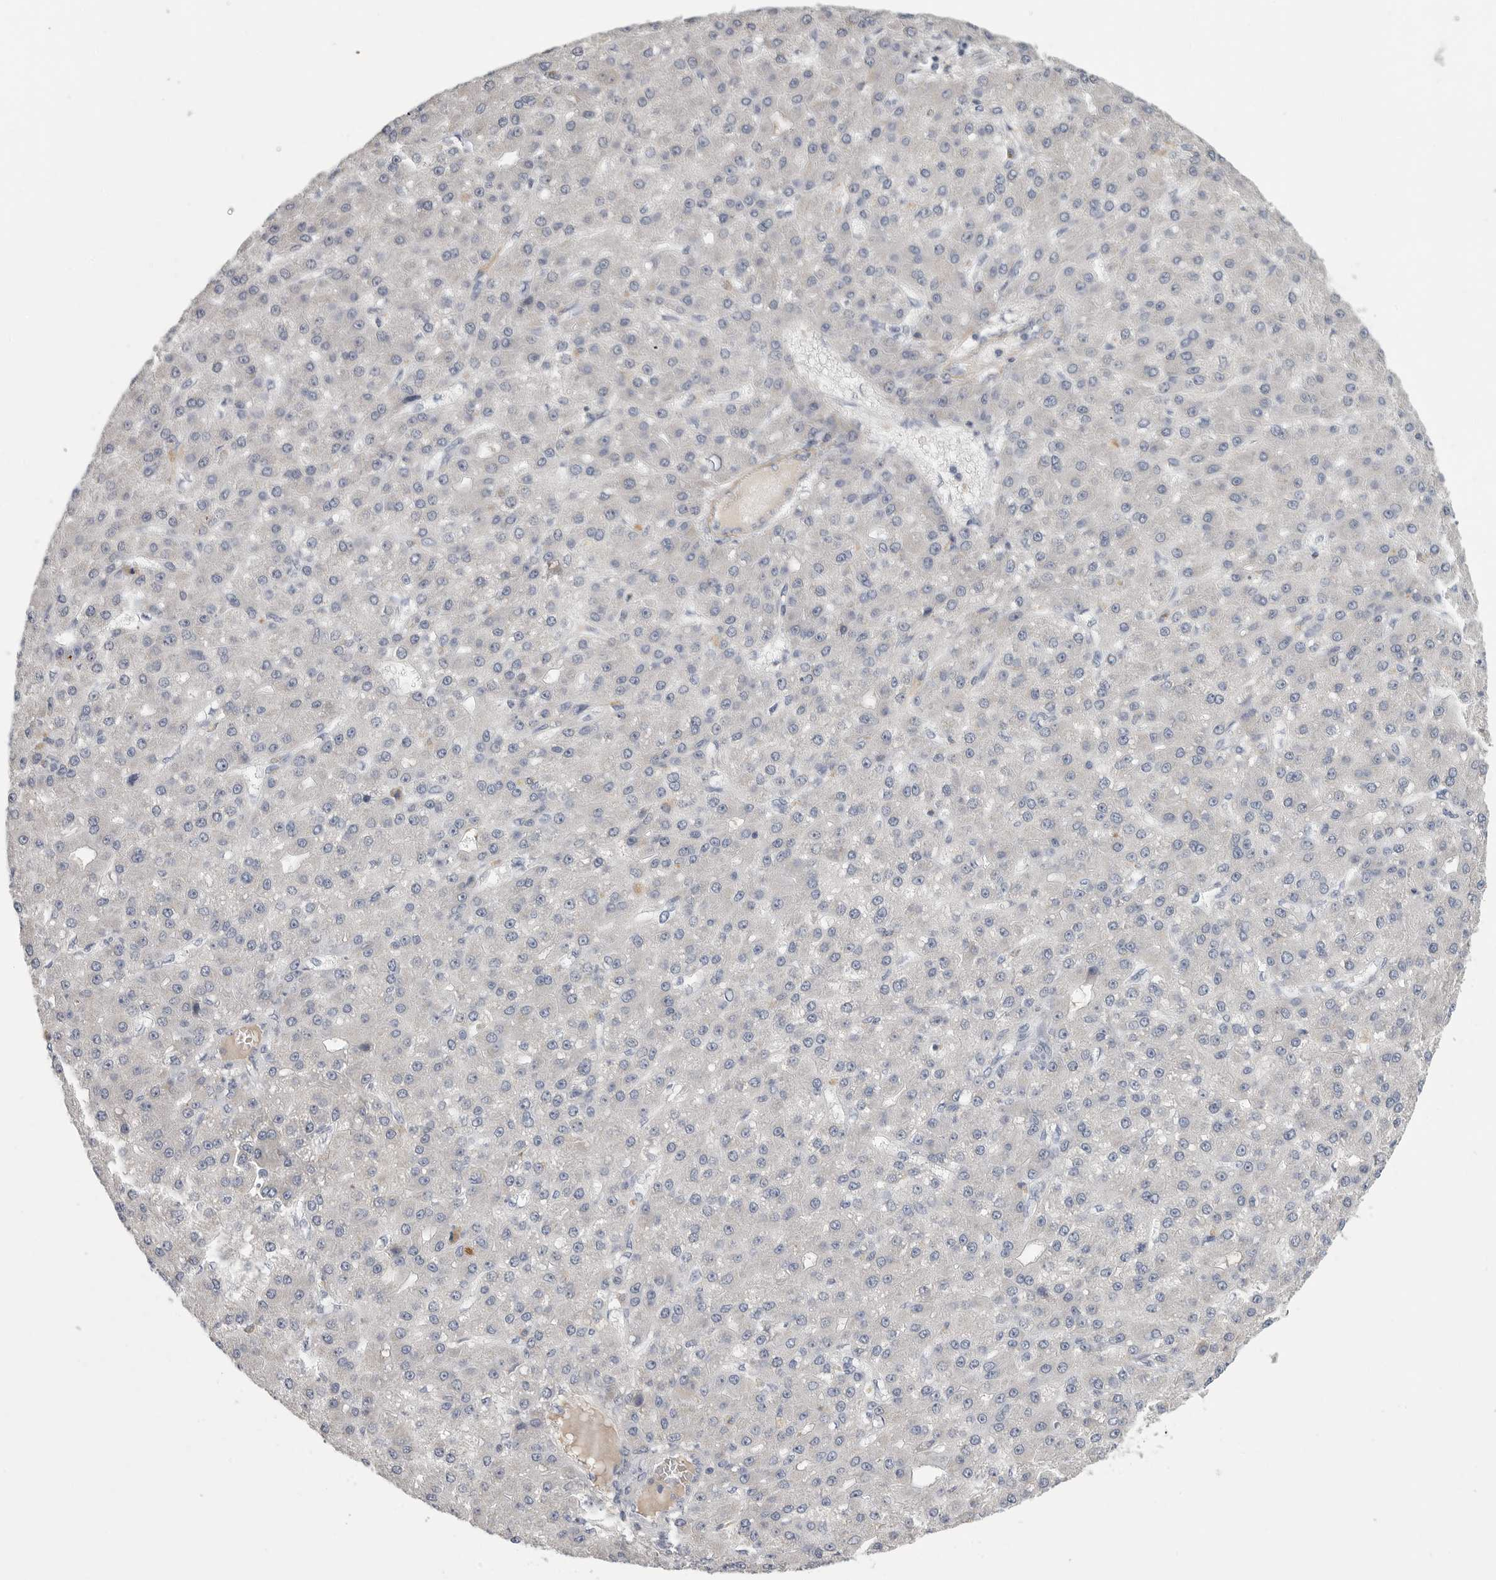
{"staining": {"intensity": "negative", "quantity": "none", "location": "none"}, "tissue": "liver cancer", "cell_type": "Tumor cells", "image_type": "cancer", "snomed": [{"axis": "morphology", "description": "Carcinoma, Hepatocellular, NOS"}, {"axis": "topography", "description": "Liver"}], "caption": "Immunohistochemistry photomicrograph of neoplastic tissue: human liver hepatocellular carcinoma stained with DAB (3,3'-diaminobenzidine) demonstrates no significant protein expression in tumor cells.", "gene": "SDC3", "patient": {"sex": "male", "age": 67}}